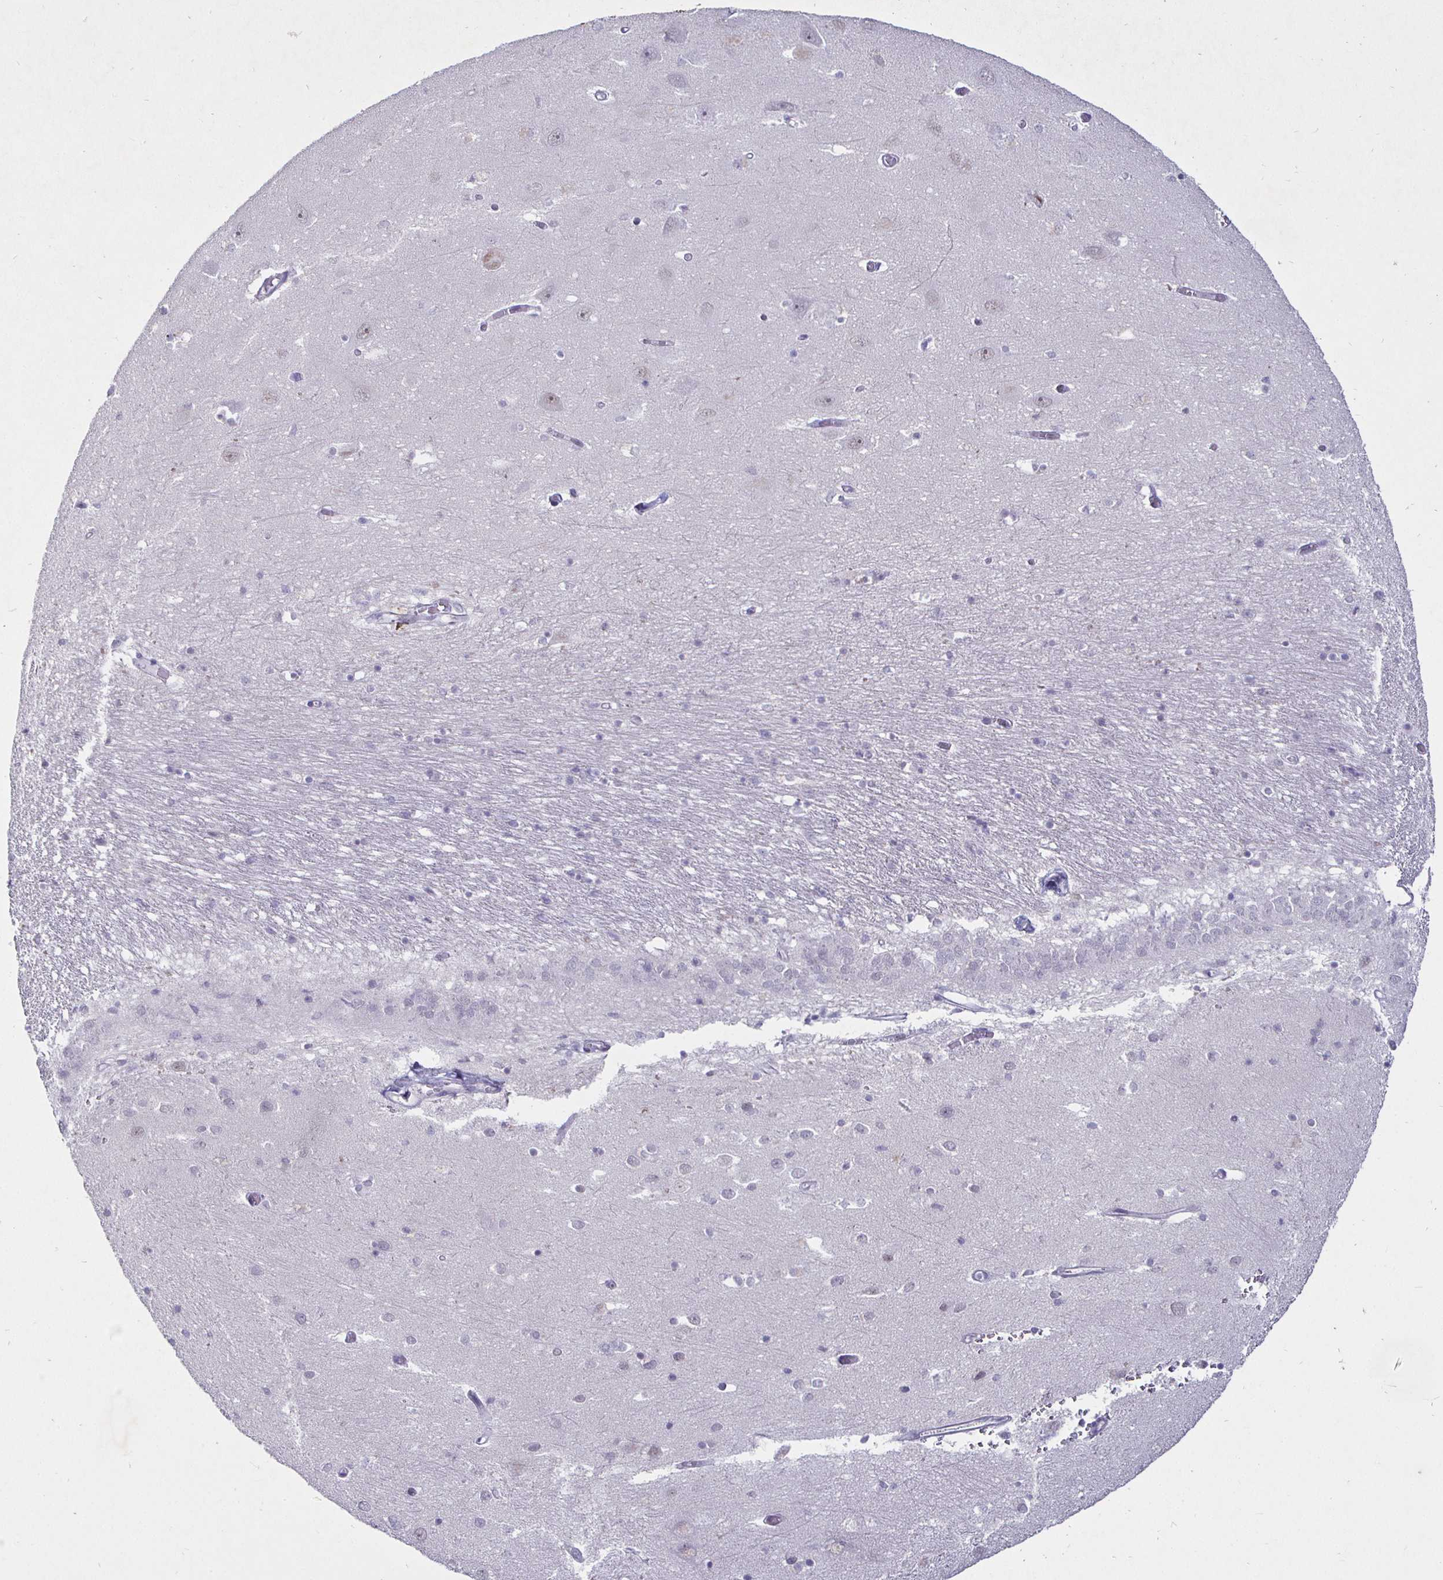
{"staining": {"intensity": "negative", "quantity": "none", "location": "none"}, "tissue": "caudate", "cell_type": "Glial cells", "image_type": "normal", "snomed": [{"axis": "morphology", "description": "Normal tissue, NOS"}, {"axis": "topography", "description": "Lateral ventricle wall"}, {"axis": "topography", "description": "Hippocampus"}], "caption": "The immunohistochemistry (IHC) image has no significant staining in glial cells of caudate.", "gene": "MLH1", "patient": {"sex": "female", "age": 63}}